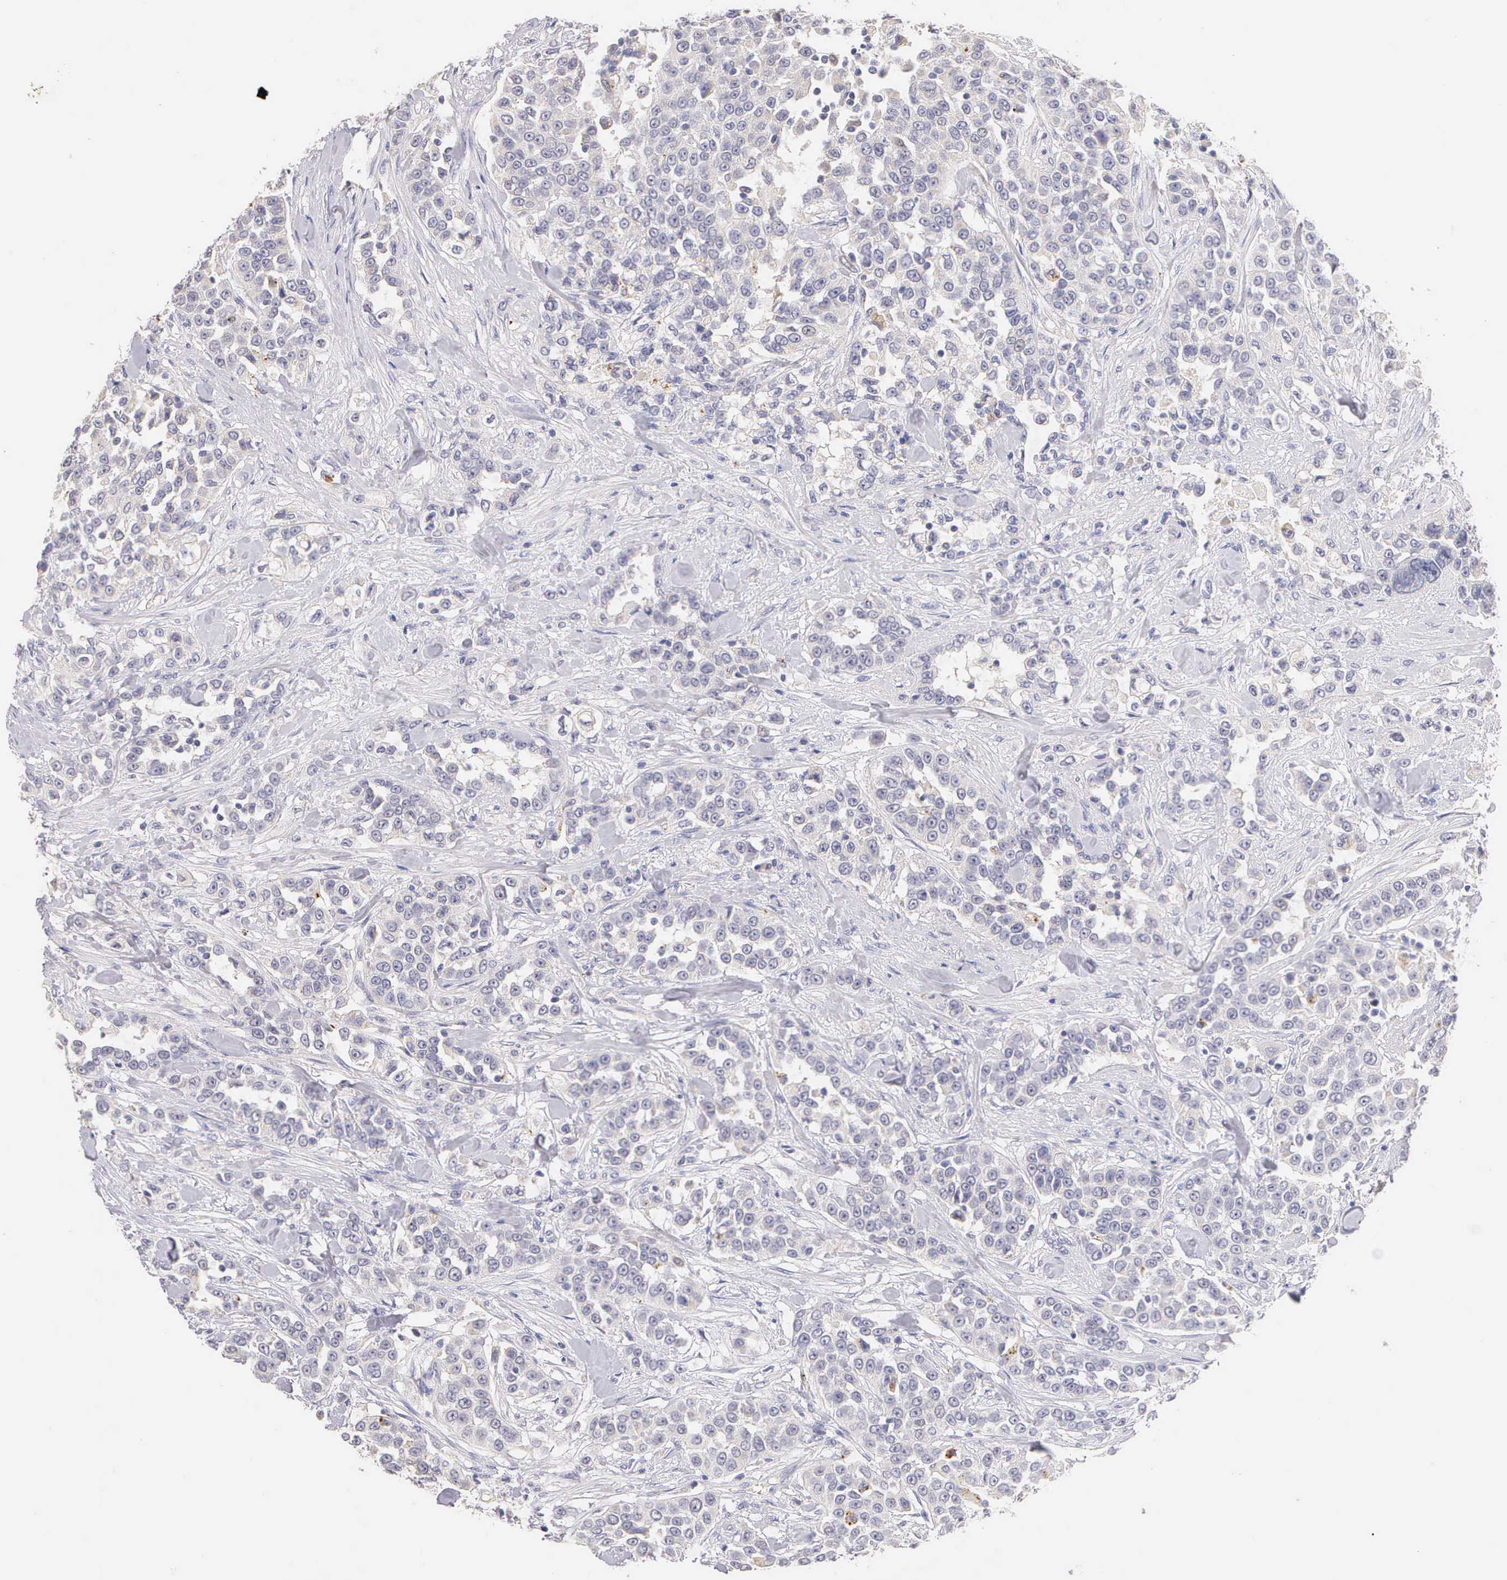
{"staining": {"intensity": "negative", "quantity": "none", "location": "none"}, "tissue": "urothelial cancer", "cell_type": "Tumor cells", "image_type": "cancer", "snomed": [{"axis": "morphology", "description": "Urothelial carcinoma, High grade"}, {"axis": "topography", "description": "Urinary bladder"}], "caption": "Urothelial cancer was stained to show a protein in brown. There is no significant staining in tumor cells.", "gene": "ESR1", "patient": {"sex": "female", "age": 80}}